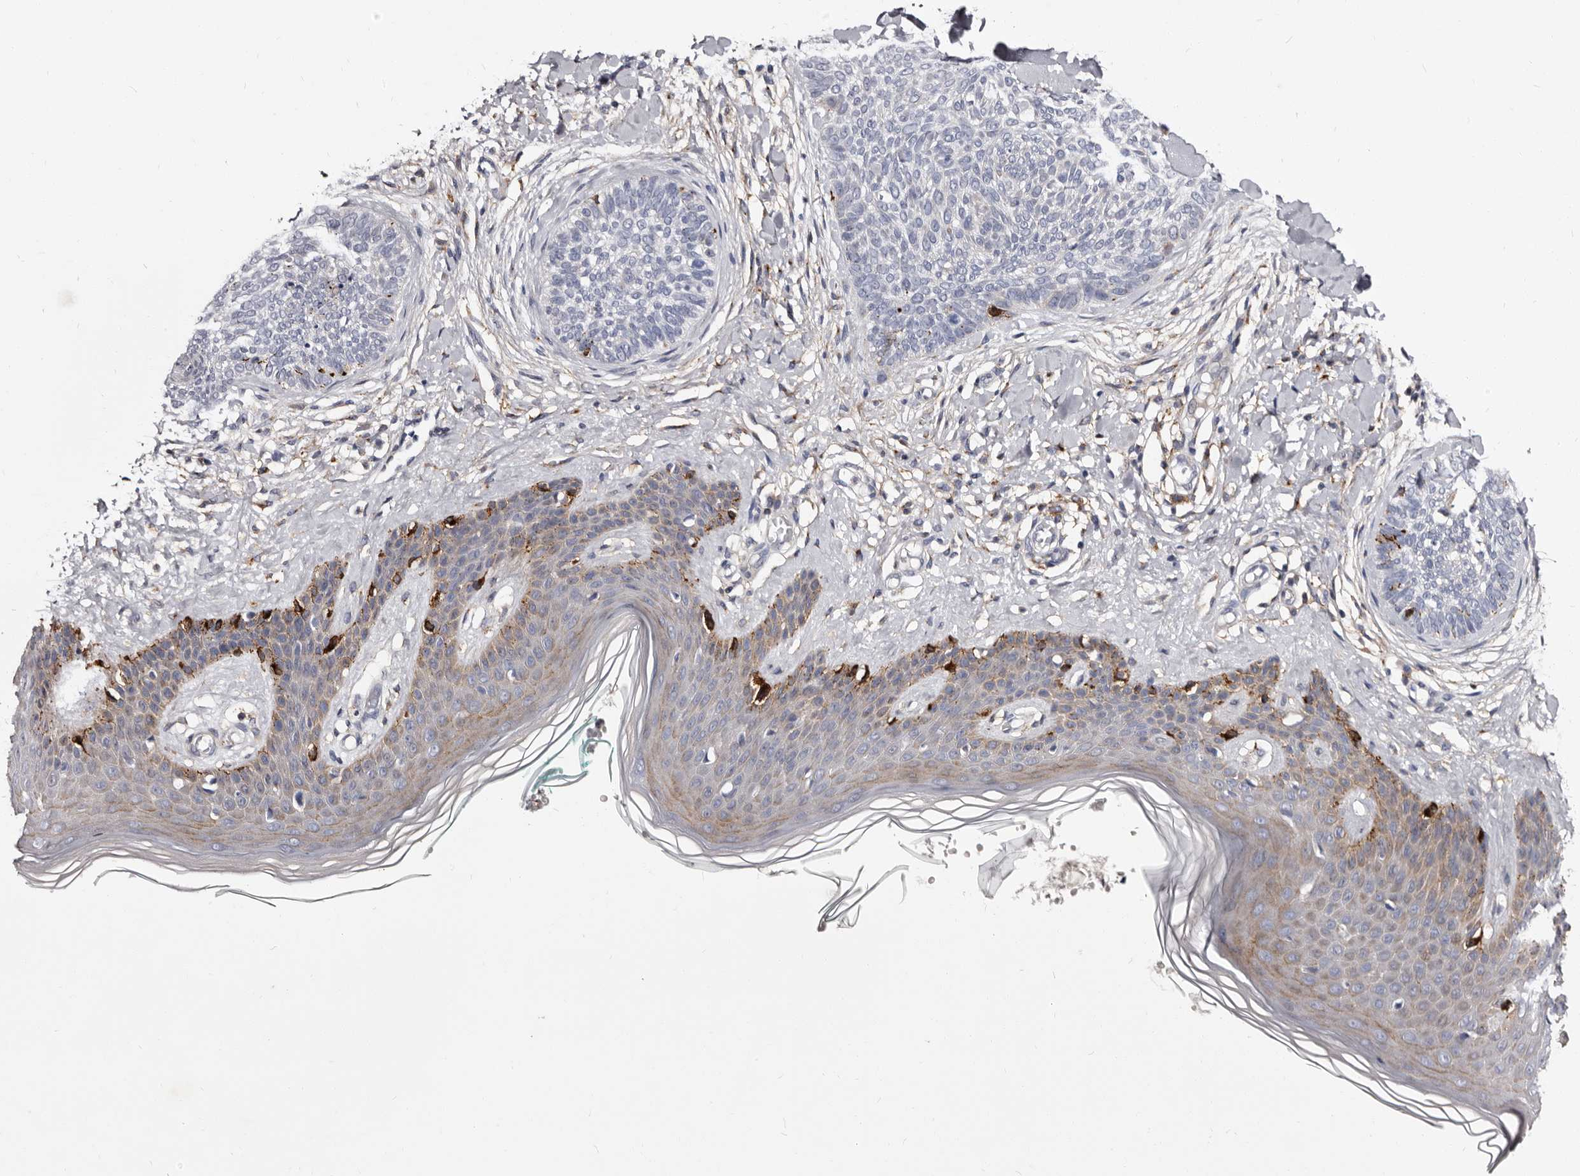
{"staining": {"intensity": "negative", "quantity": "none", "location": "none"}, "tissue": "skin cancer", "cell_type": "Tumor cells", "image_type": "cancer", "snomed": [{"axis": "morphology", "description": "Basal cell carcinoma"}, {"axis": "topography", "description": "Skin"}], "caption": "A high-resolution image shows IHC staining of skin cancer, which reveals no significant staining in tumor cells. The staining was performed using DAB to visualize the protein expression in brown, while the nuclei were stained in blue with hematoxylin (Magnification: 20x).", "gene": "AUNIP", "patient": {"sex": "female", "age": 59}}